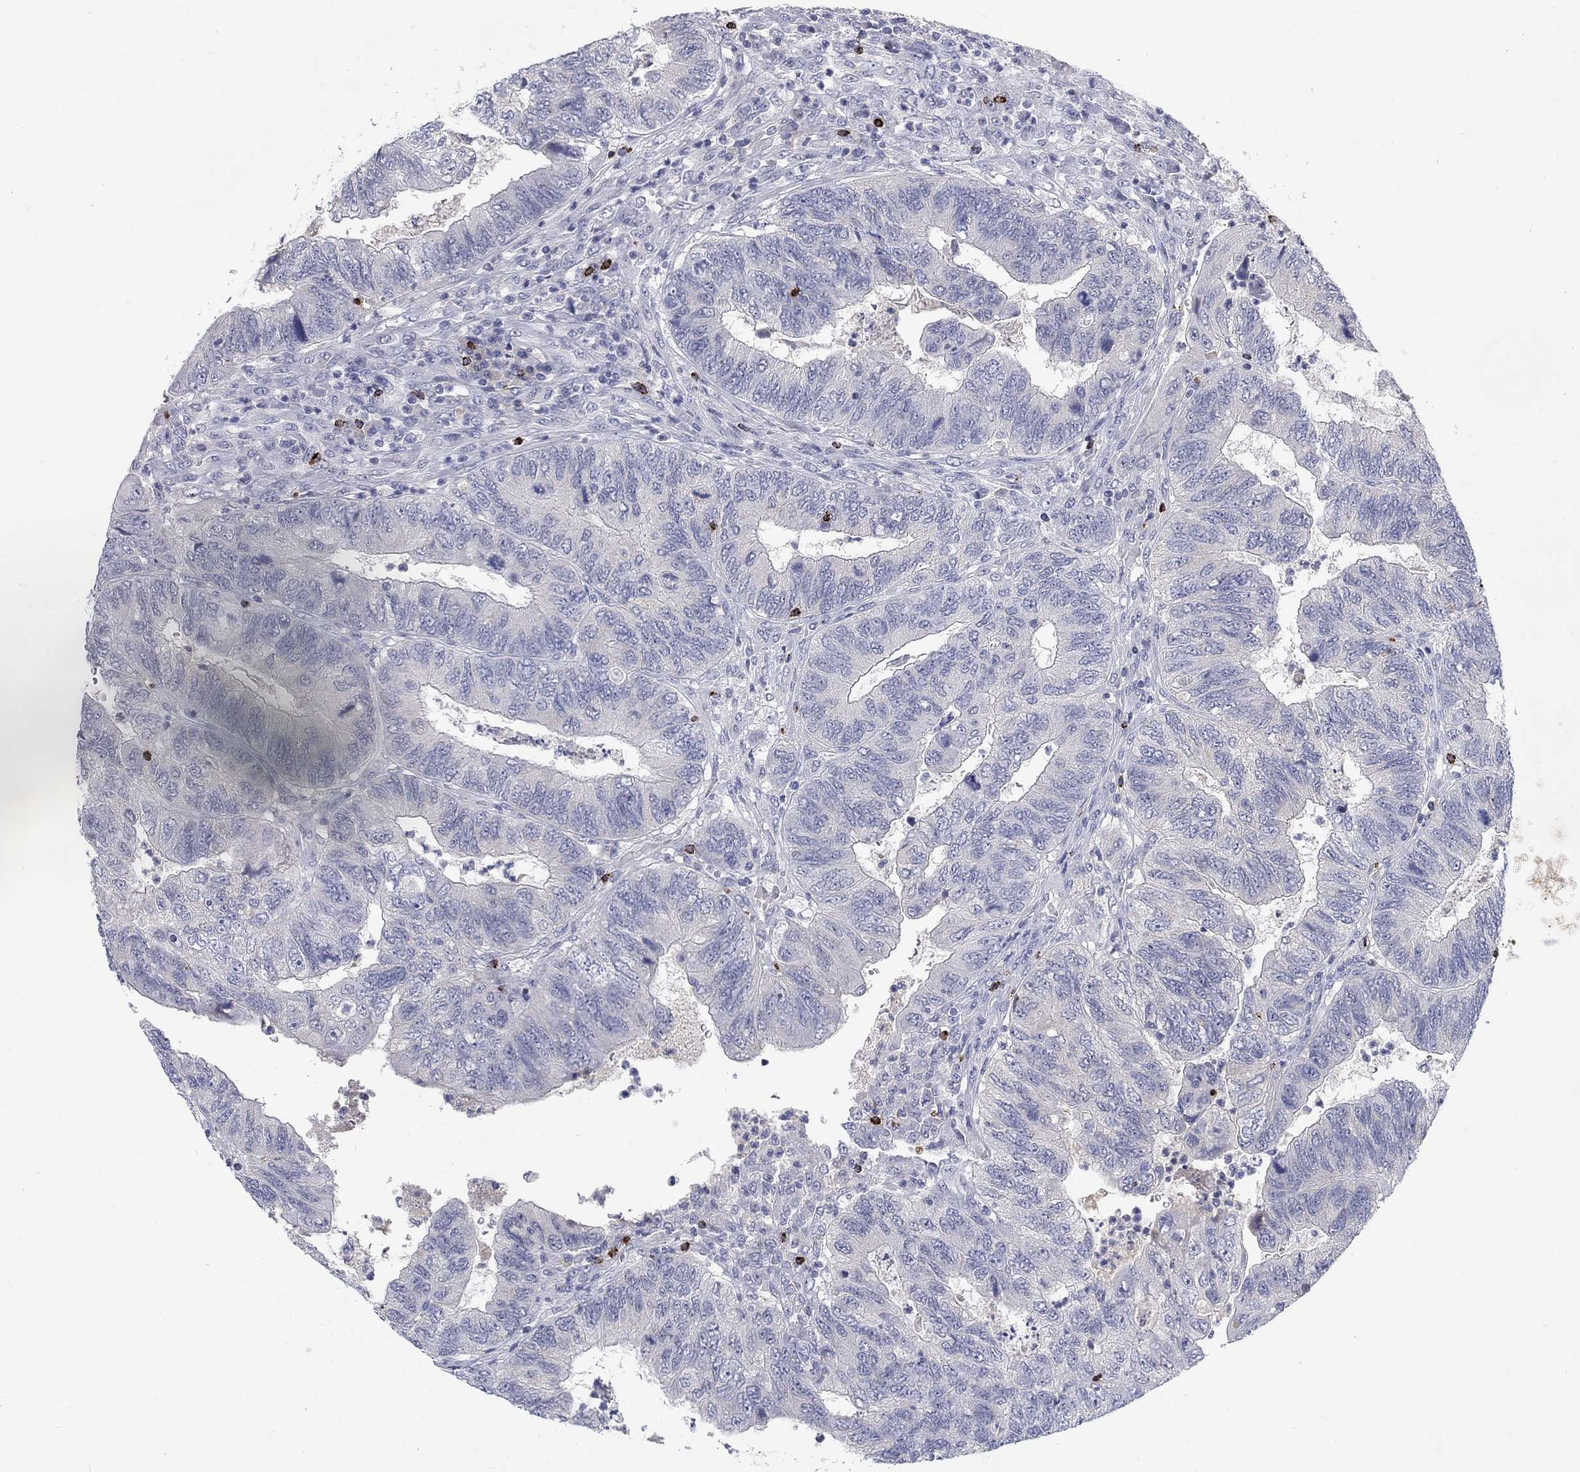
{"staining": {"intensity": "negative", "quantity": "none", "location": "none"}, "tissue": "colorectal cancer", "cell_type": "Tumor cells", "image_type": "cancer", "snomed": [{"axis": "morphology", "description": "Adenocarcinoma, NOS"}, {"axis": "topography", "description": "Colon"}], "caption": "The immunohistochemistry histopathology image has no significant expression in tumor cells of colorectal cancer (adenocarcinoma) tissue.", "gene": "GZMA", "patient": {"sex": "female", "age": 67}}